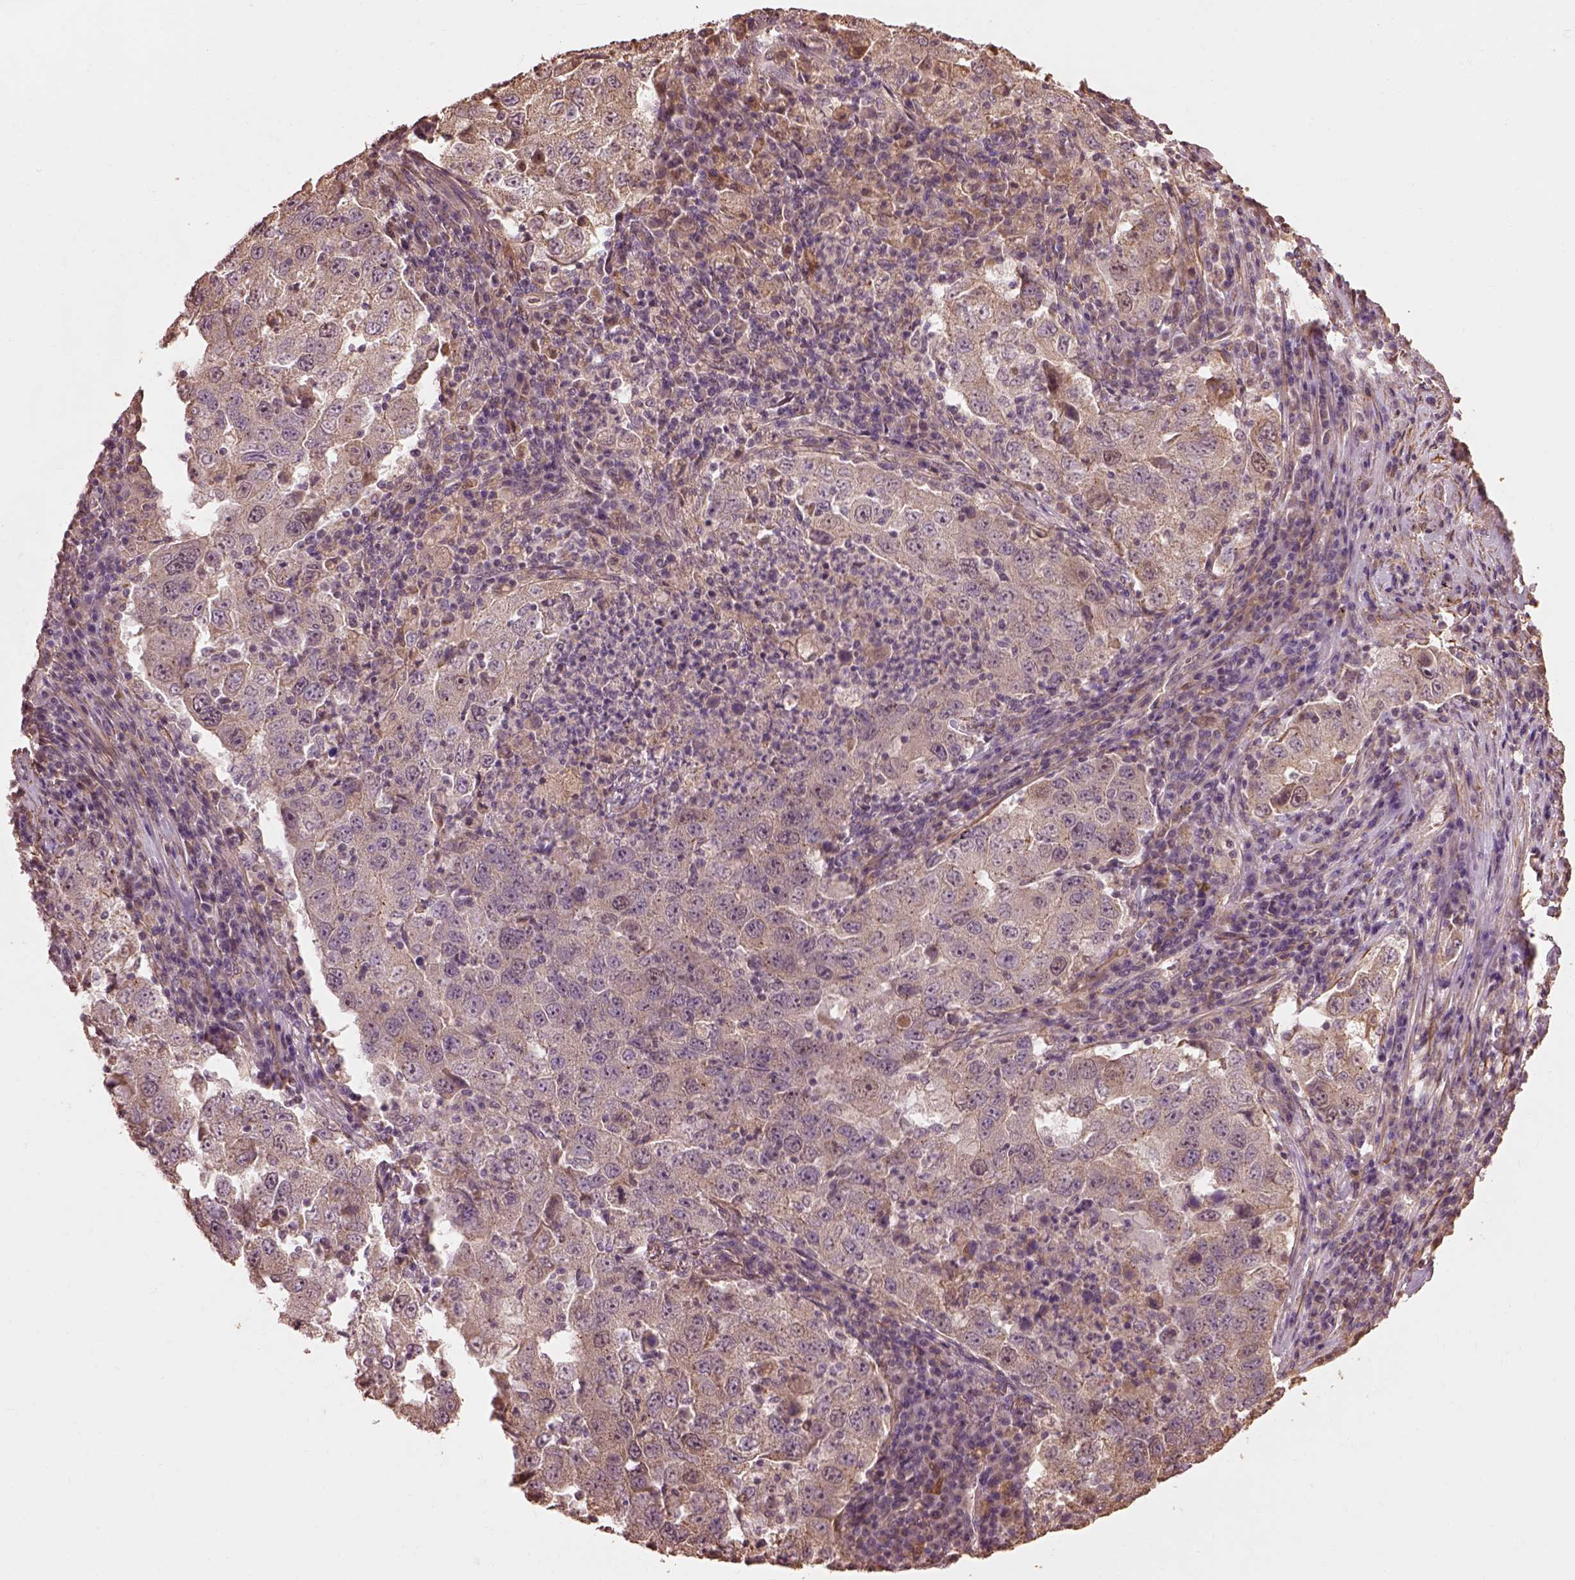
{"staining": {"intensity": "weak", "quantity": "25%-75%", "location": "cytoplasmic/membranous"}, "tissue": "lung cancer", "cell_type": "Tumor cells", "image_type": "cancer", "snomed": [{"axis": "morphology", "description": "Adenocarcinoma, NOS"}, {"axis": "topography", "description": "Lung"}], "caption": "This is a photomicrograph of immunohistochemistry (IHC) staining of lung adenocarcinoma, which shows weak expression in the cytoplasmic/membranous of tumor cells.", "gene": "METTL4", "patient": {"sex": "male", "age": 73}}